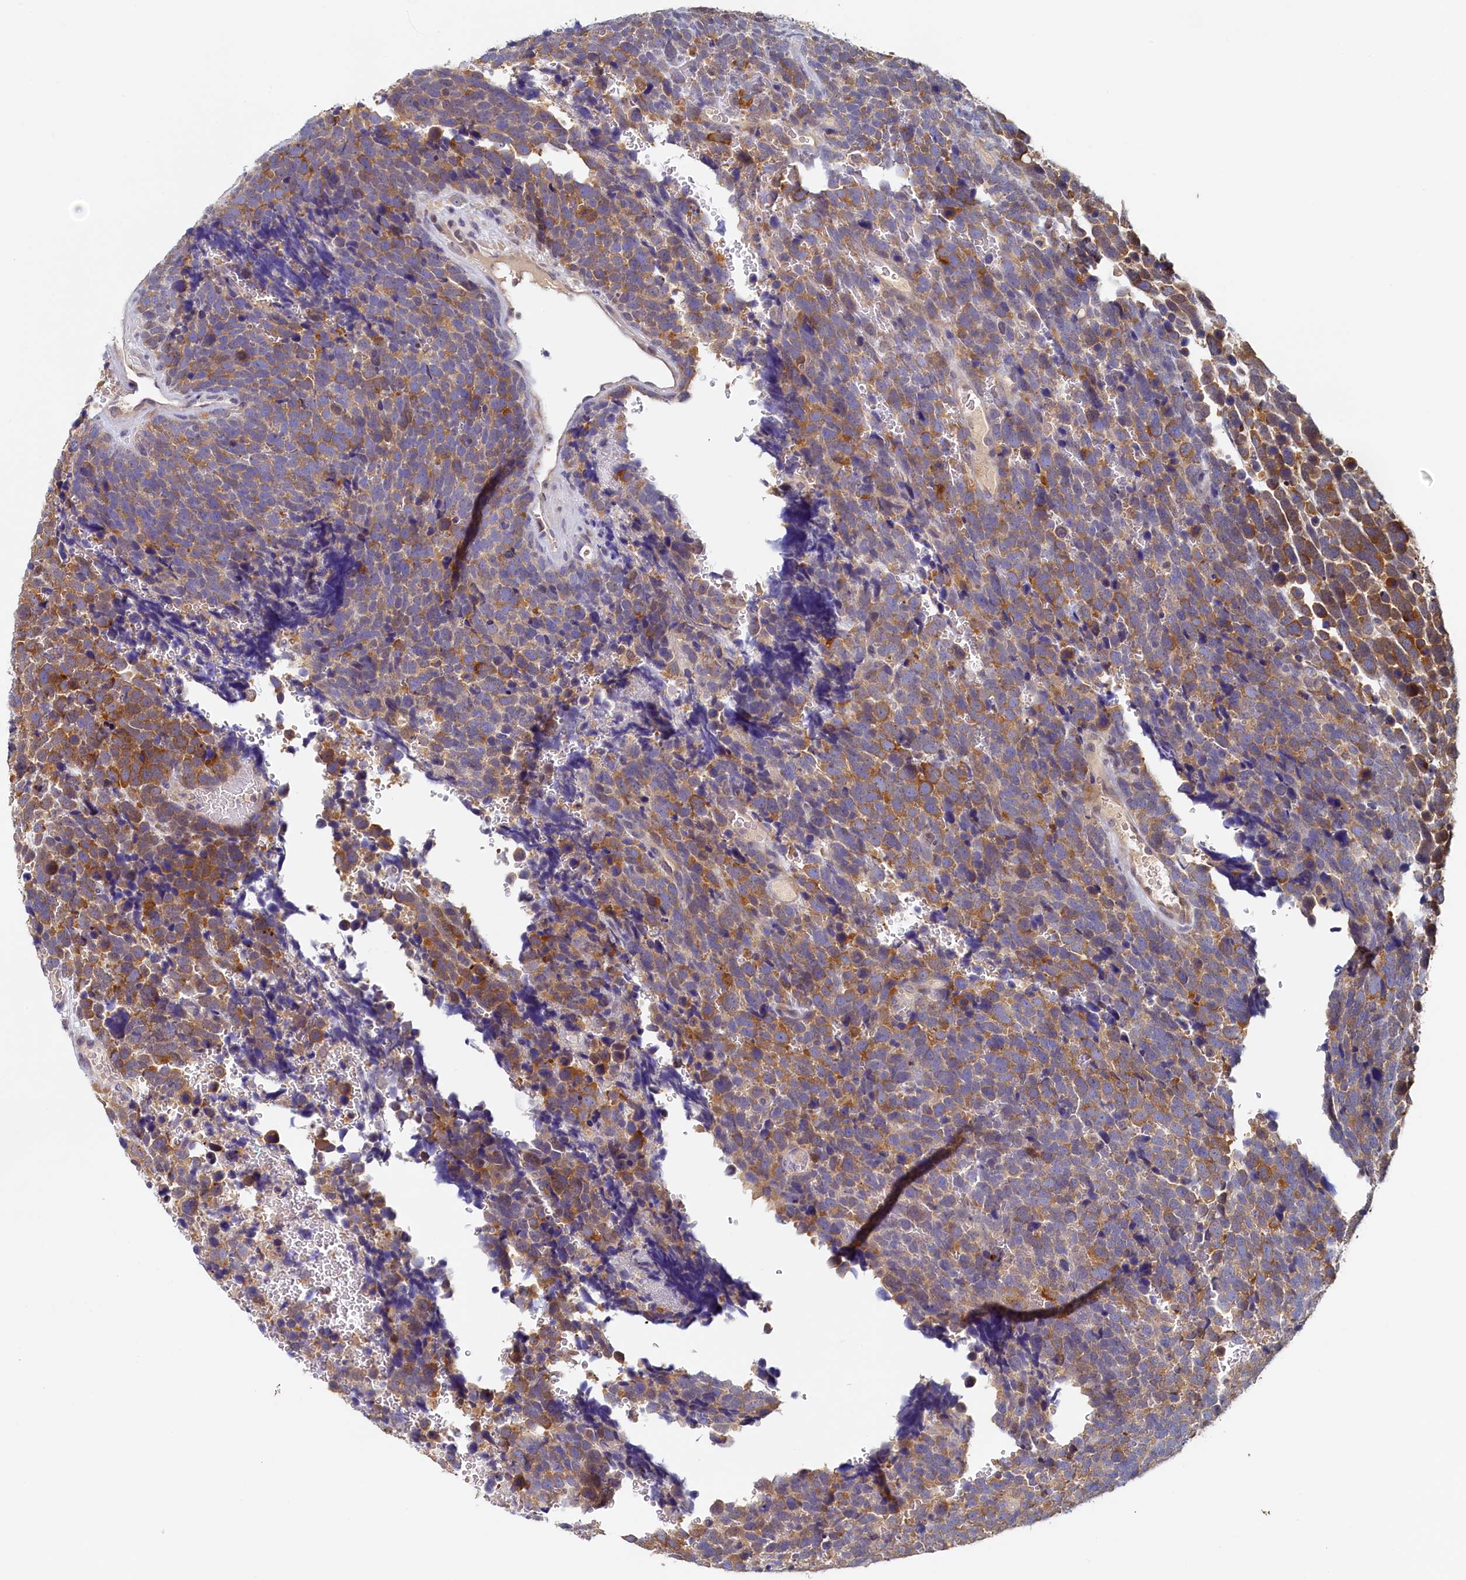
{"staining": {"intensity": "moderate", "quantity": ">75%", "location": "cytoplasmic/membranous"}, "tissue": "urothelial cancer", "cell_type": "Tumor cells", "image_type": "cancer", "snomed": [{"axis": "morphology", "description": "Urothelial carcinoma, High grade"}, {"axis": "topography", "description": "Urinary bladder"}], "caption": "IHC of human urothelial cancer shows medium levels of moderate cytoplasmic/membranous staining in about >75% of tumor cells. Nuclei are stained in blue.", "gene": "PAAF1", "patient": {"sex": "female", "age": 82}}